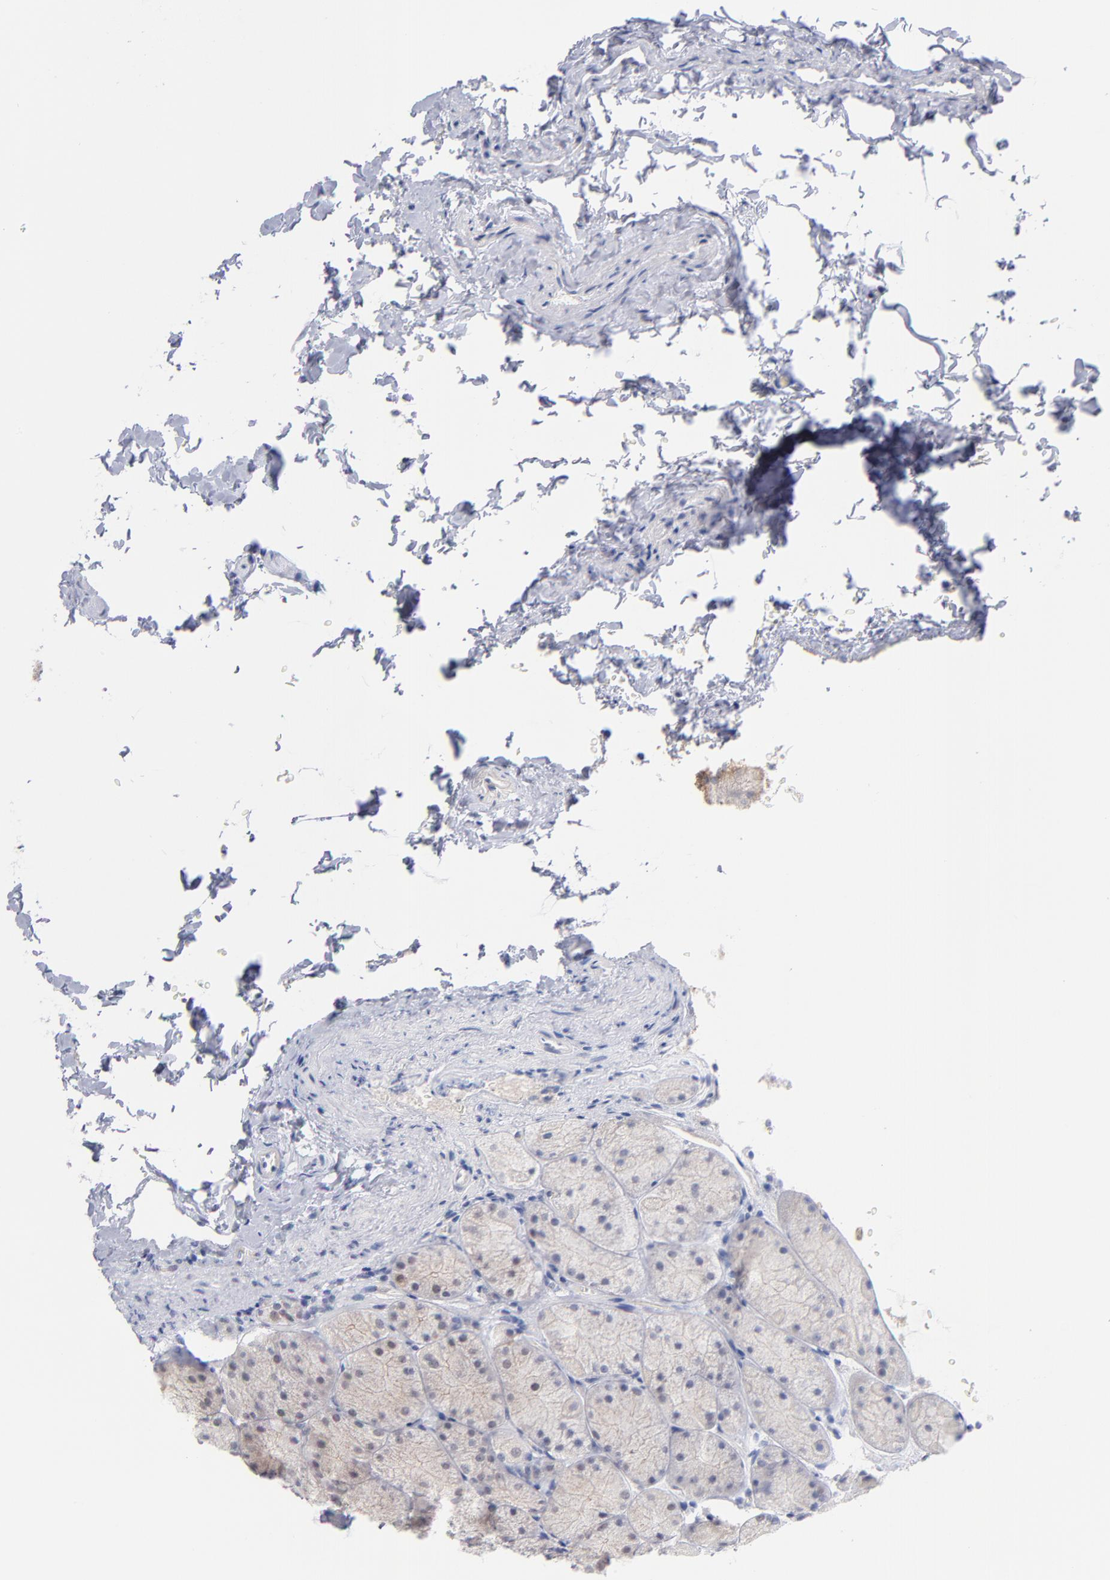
{"staining": {"intensity": "weak", "quantity": "<25%", "location": "nuclear"}, "tissue": "stomach", "cell_type": "Glandular cells", "image_type": "normal", "snomed": [{"axis": "morphology", "description": "Normal tissue, NOS"}, {"axis": "topography", "description": "Stomach, upper"}], "caption": "Immunohistochemistry (IHC) of normal stomach shows no expression in glandular cells.", "gene": "WSB1", "patient": {"sex": "female", "age": 56}}